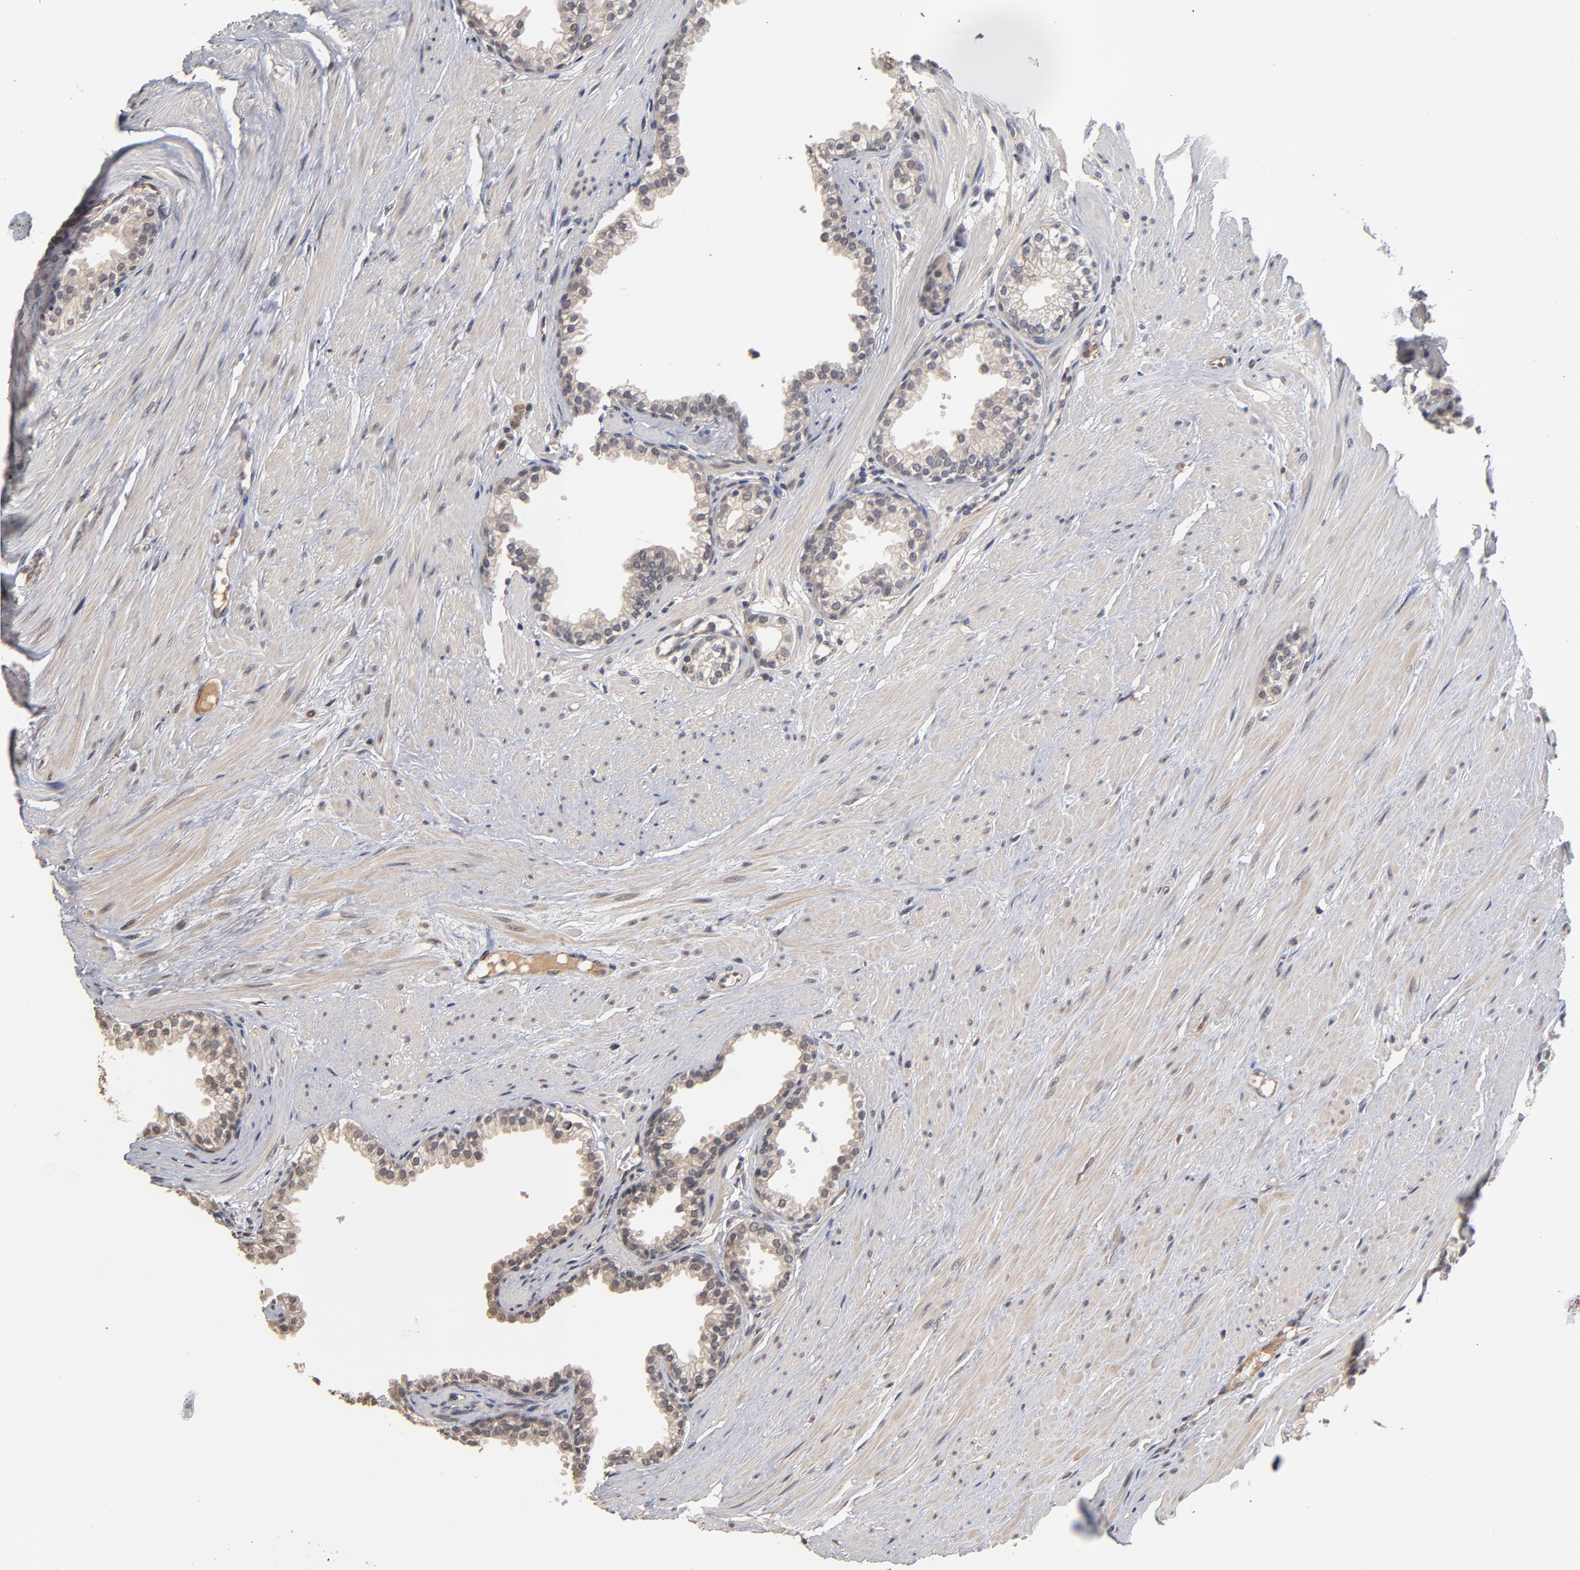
{"staining": {"intensity": "moderate", "quantity": ">75%", "location": "cytoplasmic/membranous"}, "tissue": "prostate", "cell_type": "Glandular cells", "image_type": "normal", "snomed": [{"axis": "morphology", "description": "Normal tissue, NOS"}, {"axis": "topography", "description": "Prostate"}], "caption": "Protein expression analysis of unremarkable prostate displays moderate cytoplasmic/membranous staining in approximately >75% of glandular cells.", "gene": "ASB8", "patient": {"sex": "male", "age": 64}}